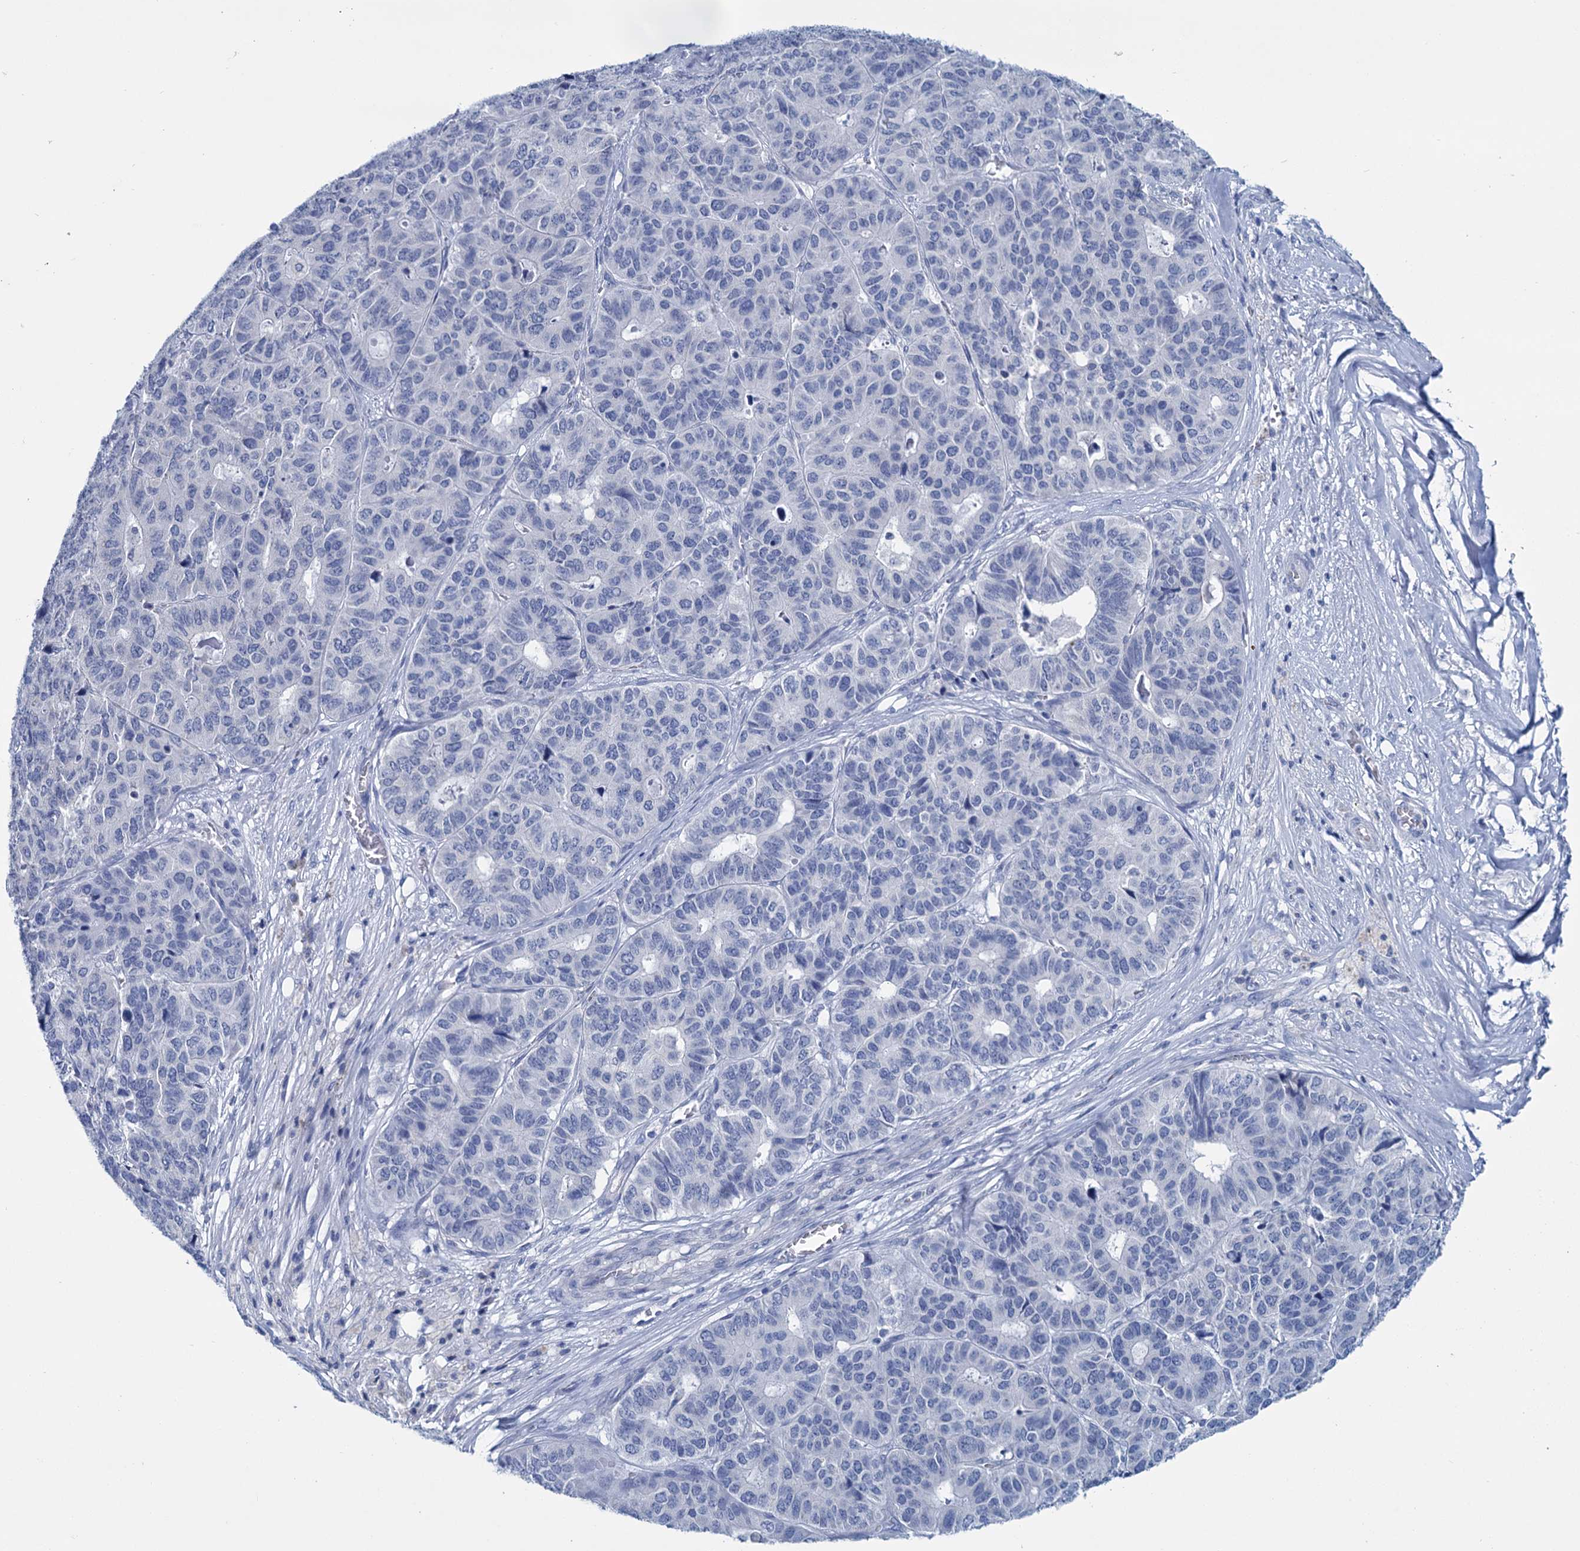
{"staining": {"intensity": "negative", "quantity": "none", "location": "none"}, "tissue": "pancreatic cancer", "cell_type": "Tumor cells", "image_type": "cancer", "snomed": [{"axis": "morphology", "description": "Adenocarcinoma, NOS"}, {"axis": "topography", "description": "Pancreas"}], "caption": "The immunohistochemistry (IHC) photomicrograph has no significant staining in tumor cells of pancreatic adenocarcinoma tissue.", "gene": "MYOZ3", "patient": {"sex": "male", "age": 50}}